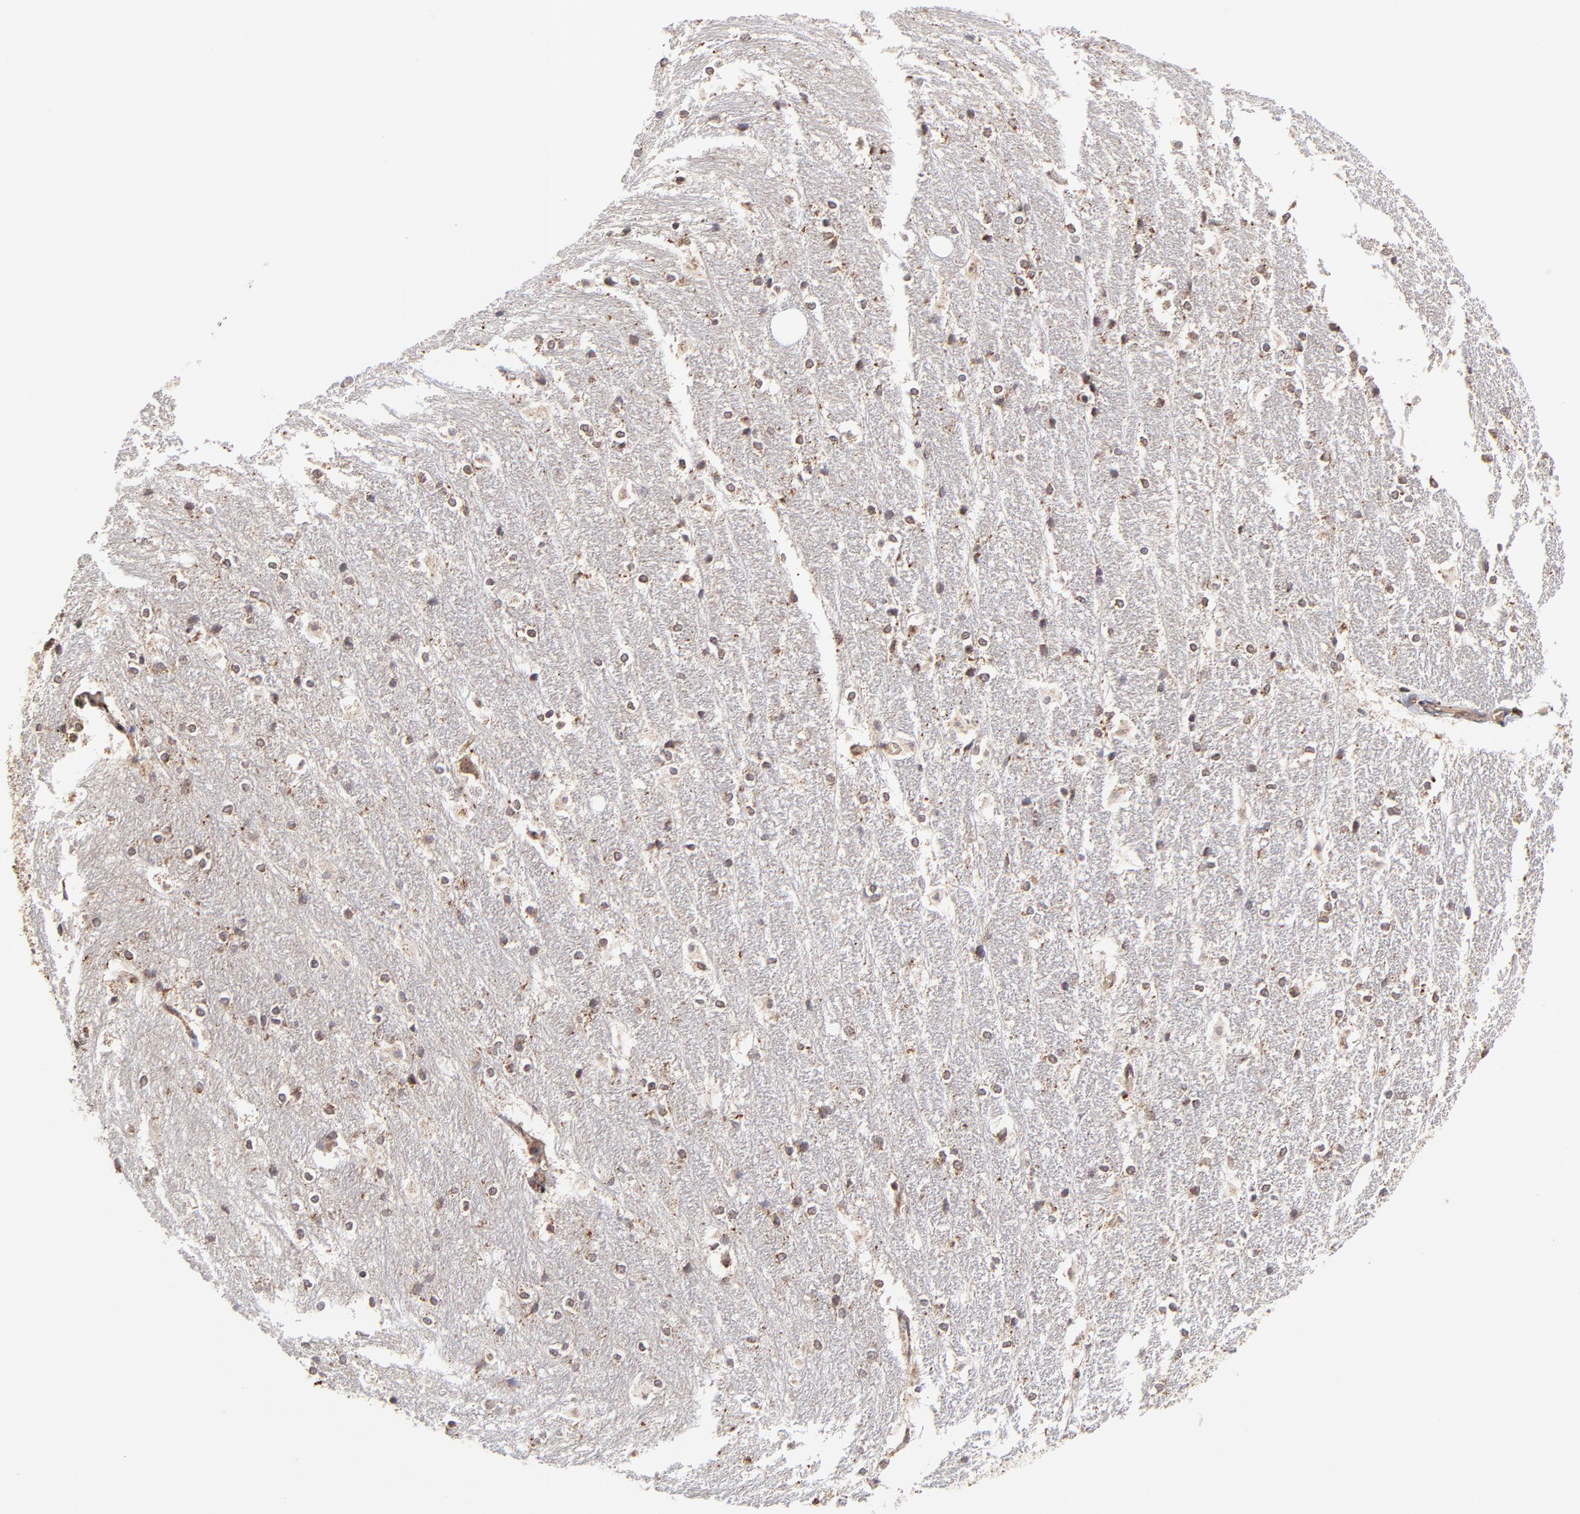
{"staining": {"intensity": "moderate", "quantity": "25%-75%", "location": "cytoplasmic/membranous"}, "tissue": "hippocampus", "cell_type": "Glial cells", "image_type": "normal", "snomed": [{"axis": "morphology", "description": "Normal tissue, NOS"}, {"axis": "topography", "description": "Hippocampus"}], "caption": "A medium amount of moderate cytoplasmic/membranous positivity is appreciated in about 25%-75% of glial cells in benign hippocampus. (IHC, brightfield microscopy, high magnification).", "gene": "MAP2K7", "patient": {"sex": "female", "age": 19}}